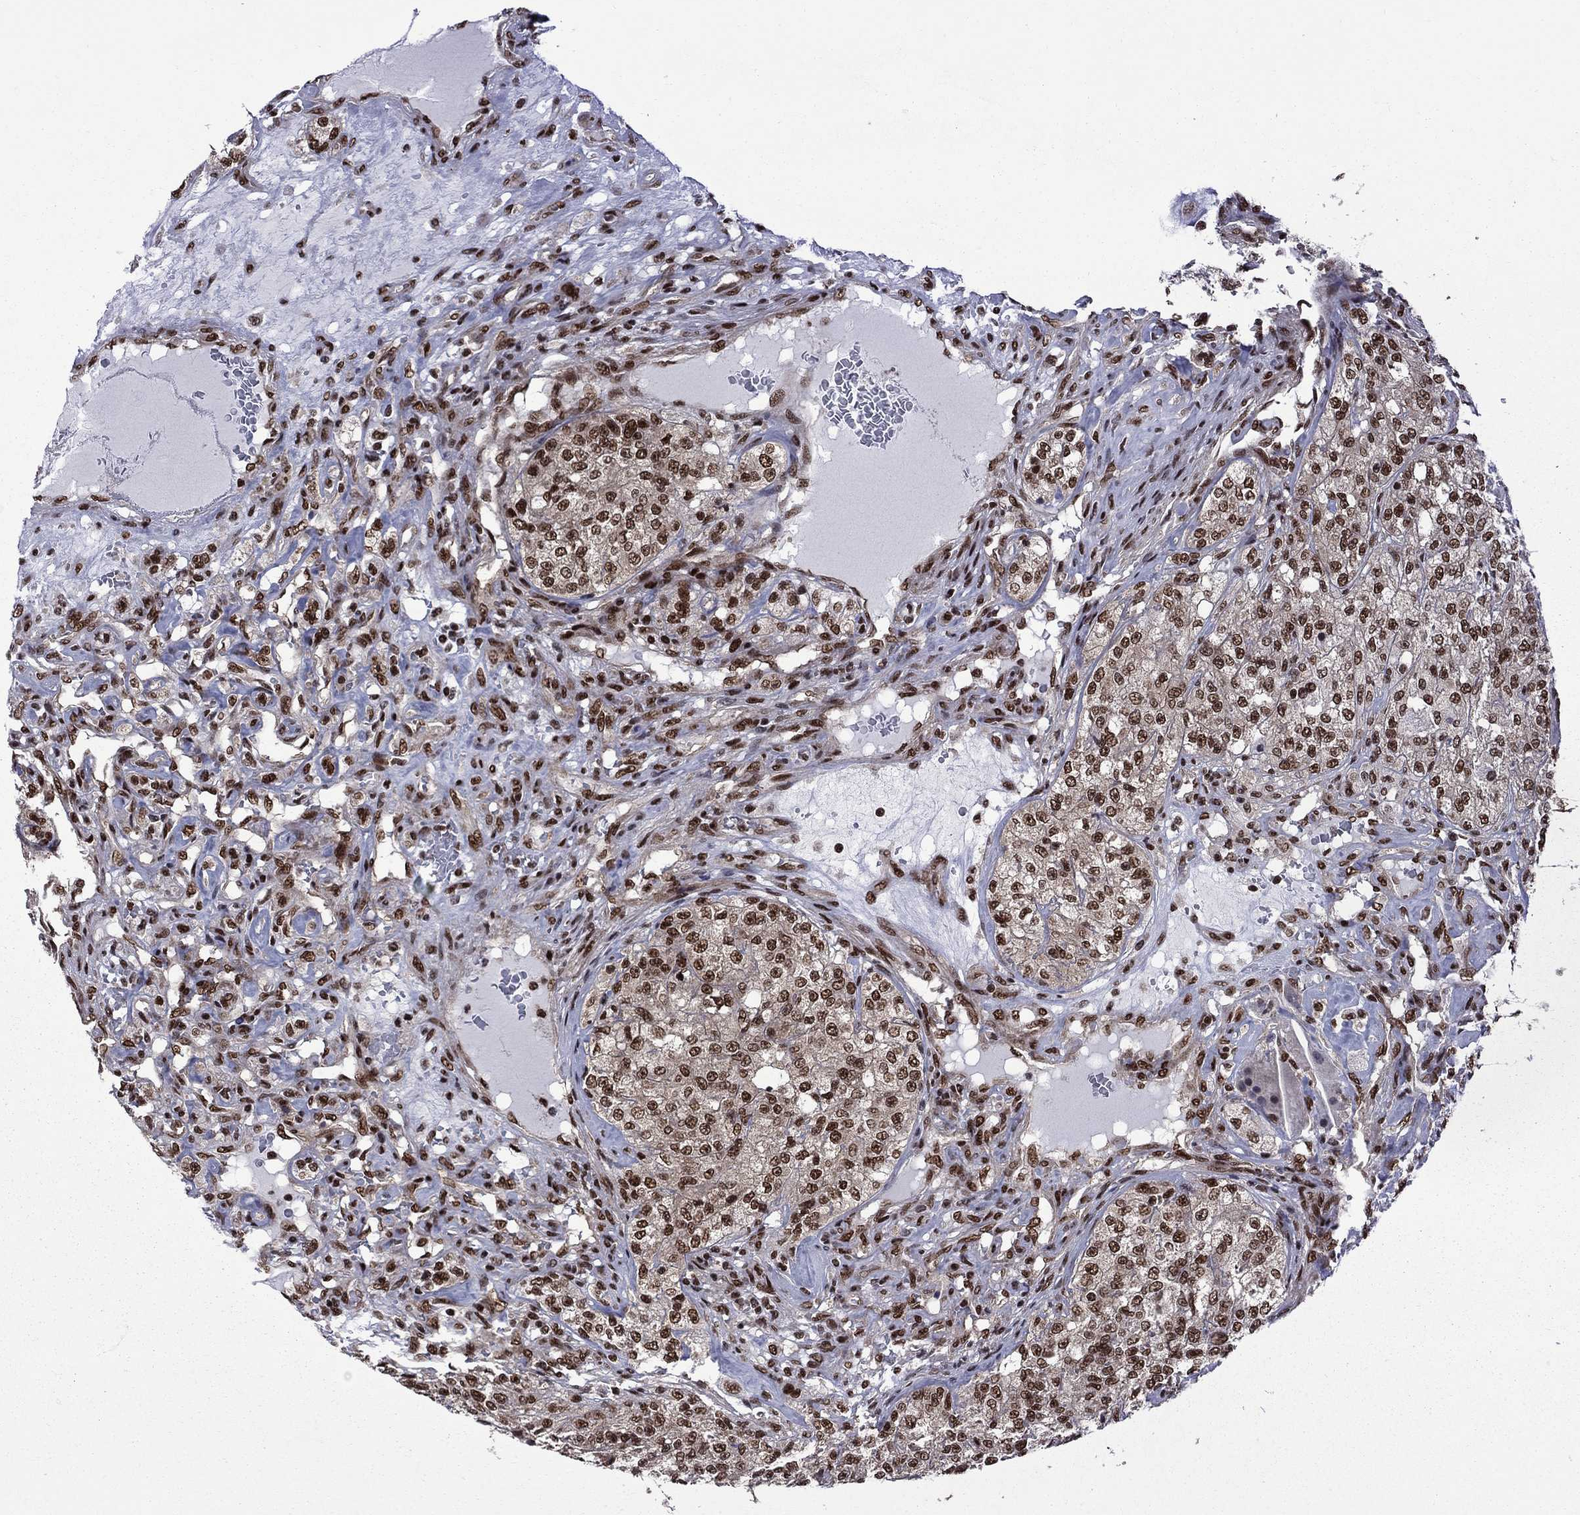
{"staining": {"intensity": "strong", "quantity": ">75%", "location": "nuclear"}, "tissue": "renal cancer", "cell_type": "Tumor cells", "image_type": "cancer", "snomed": [{"axis": "morphology", "description": "Adenocarcinoma, NOS"}, {"axis": "topography", "description": "Kidney"}], "caption": "IHC photomicrograph of neoplastic tissue: human renal adenocarcinoma stained using immunohistochemistry (IHC) demonstrates high levels of strong protein expression localized specifically in the nuclear of tumor cells, appearing as a nuclear brown color.", "gene": "MED25", "patient": {"sex": "female", "age": 63}}